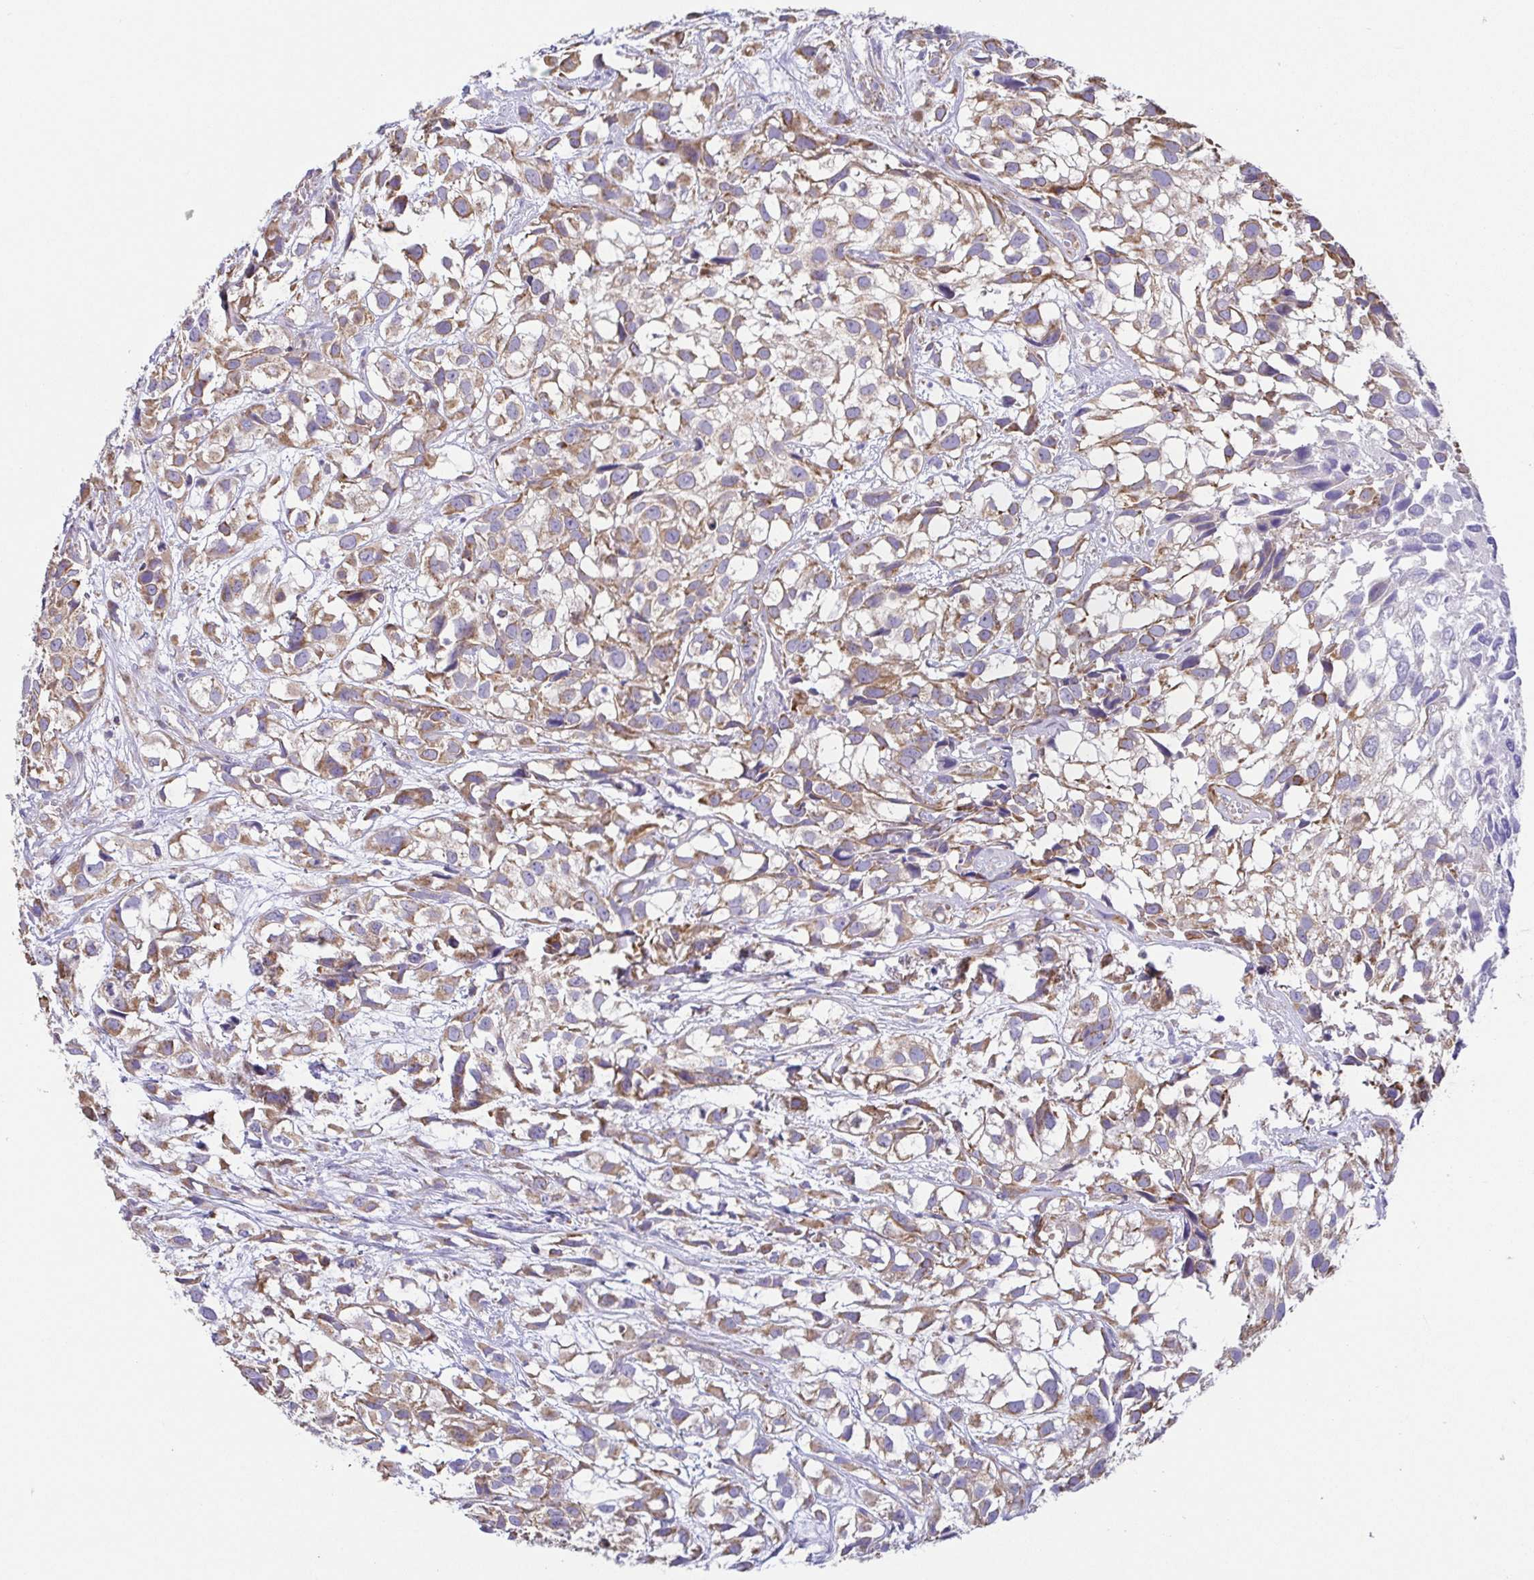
{"staining": {"intensity": "moderate", "quantity": ">75%", "location": "cytoplasmic/membranous"}, "tissue": "urothelial cancer", "cell_type": "Tumor cells", "image_type": "cancer", "snomed": [{"axis": "morphology", "description": "Urothelial carcinoma, High grade"}, {"axis": "topography", "description": "Urinary bladder"}], "caption": "Immunohistochemistry (IHC) histopathology image of human urothelial carcinoma (high-grade) stained for a protein (brown), which exhibits medium levels of moderate cytoplasmic/membranous expression in about >75% of tumor cells.", "gene": "GINM1", "patient": {"sex": "male", "age": 56}}